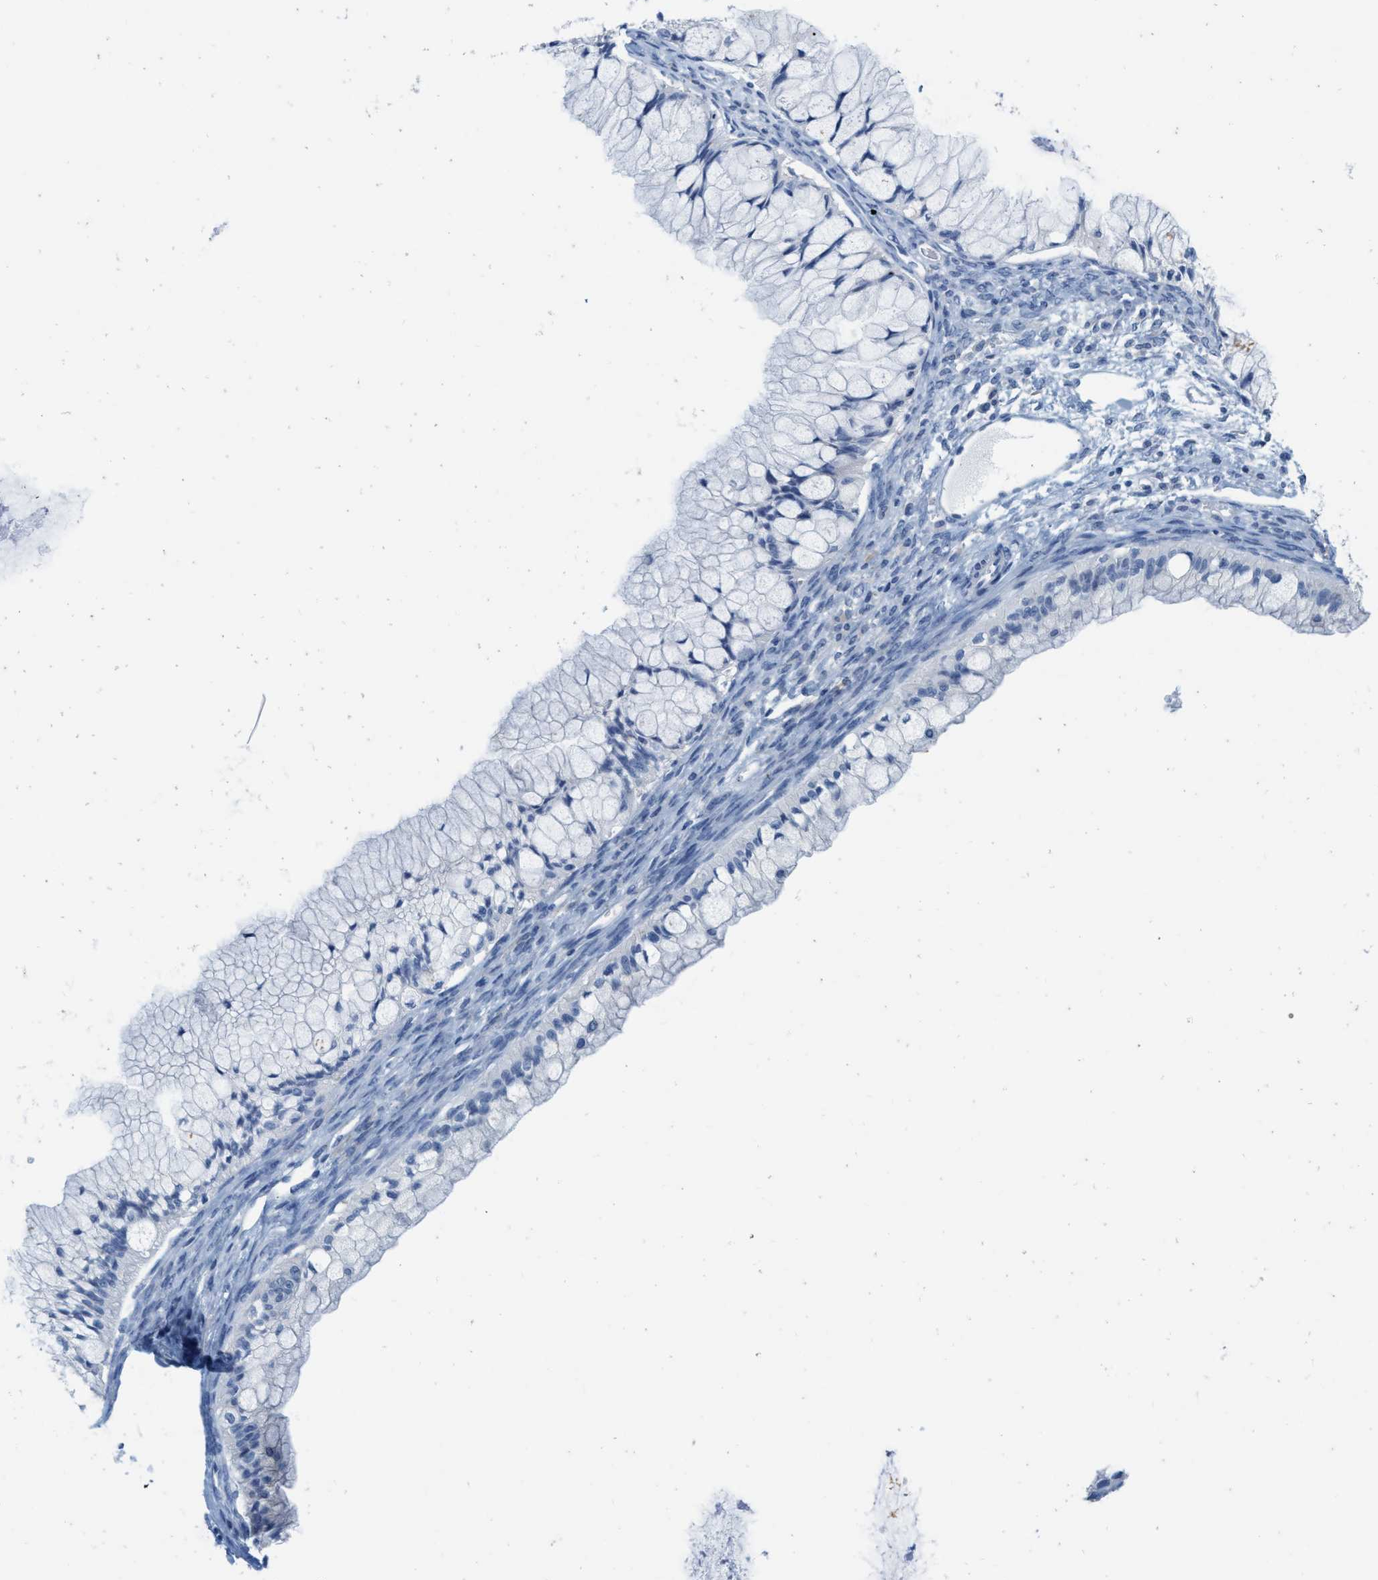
{"staining": {"intensity": "negative", "quantity": "none", "location": "none"}, "tissue": "ovarian cancer", "cell_type": "Tumor cells", "image_type": "cancer", "snomed": [{"axis": "morphology", "description": "Cystadenocarcinoma, mucinous, NOS"}, {"axis": "topography", "description": "Ovary"}], "caption": "Tumor cells are negative for brown protein staining in mucinous cystadenocarcinoma (ovarian).", "gene": "ABCB11", "patient": {"sex": "female", "age": 57}}